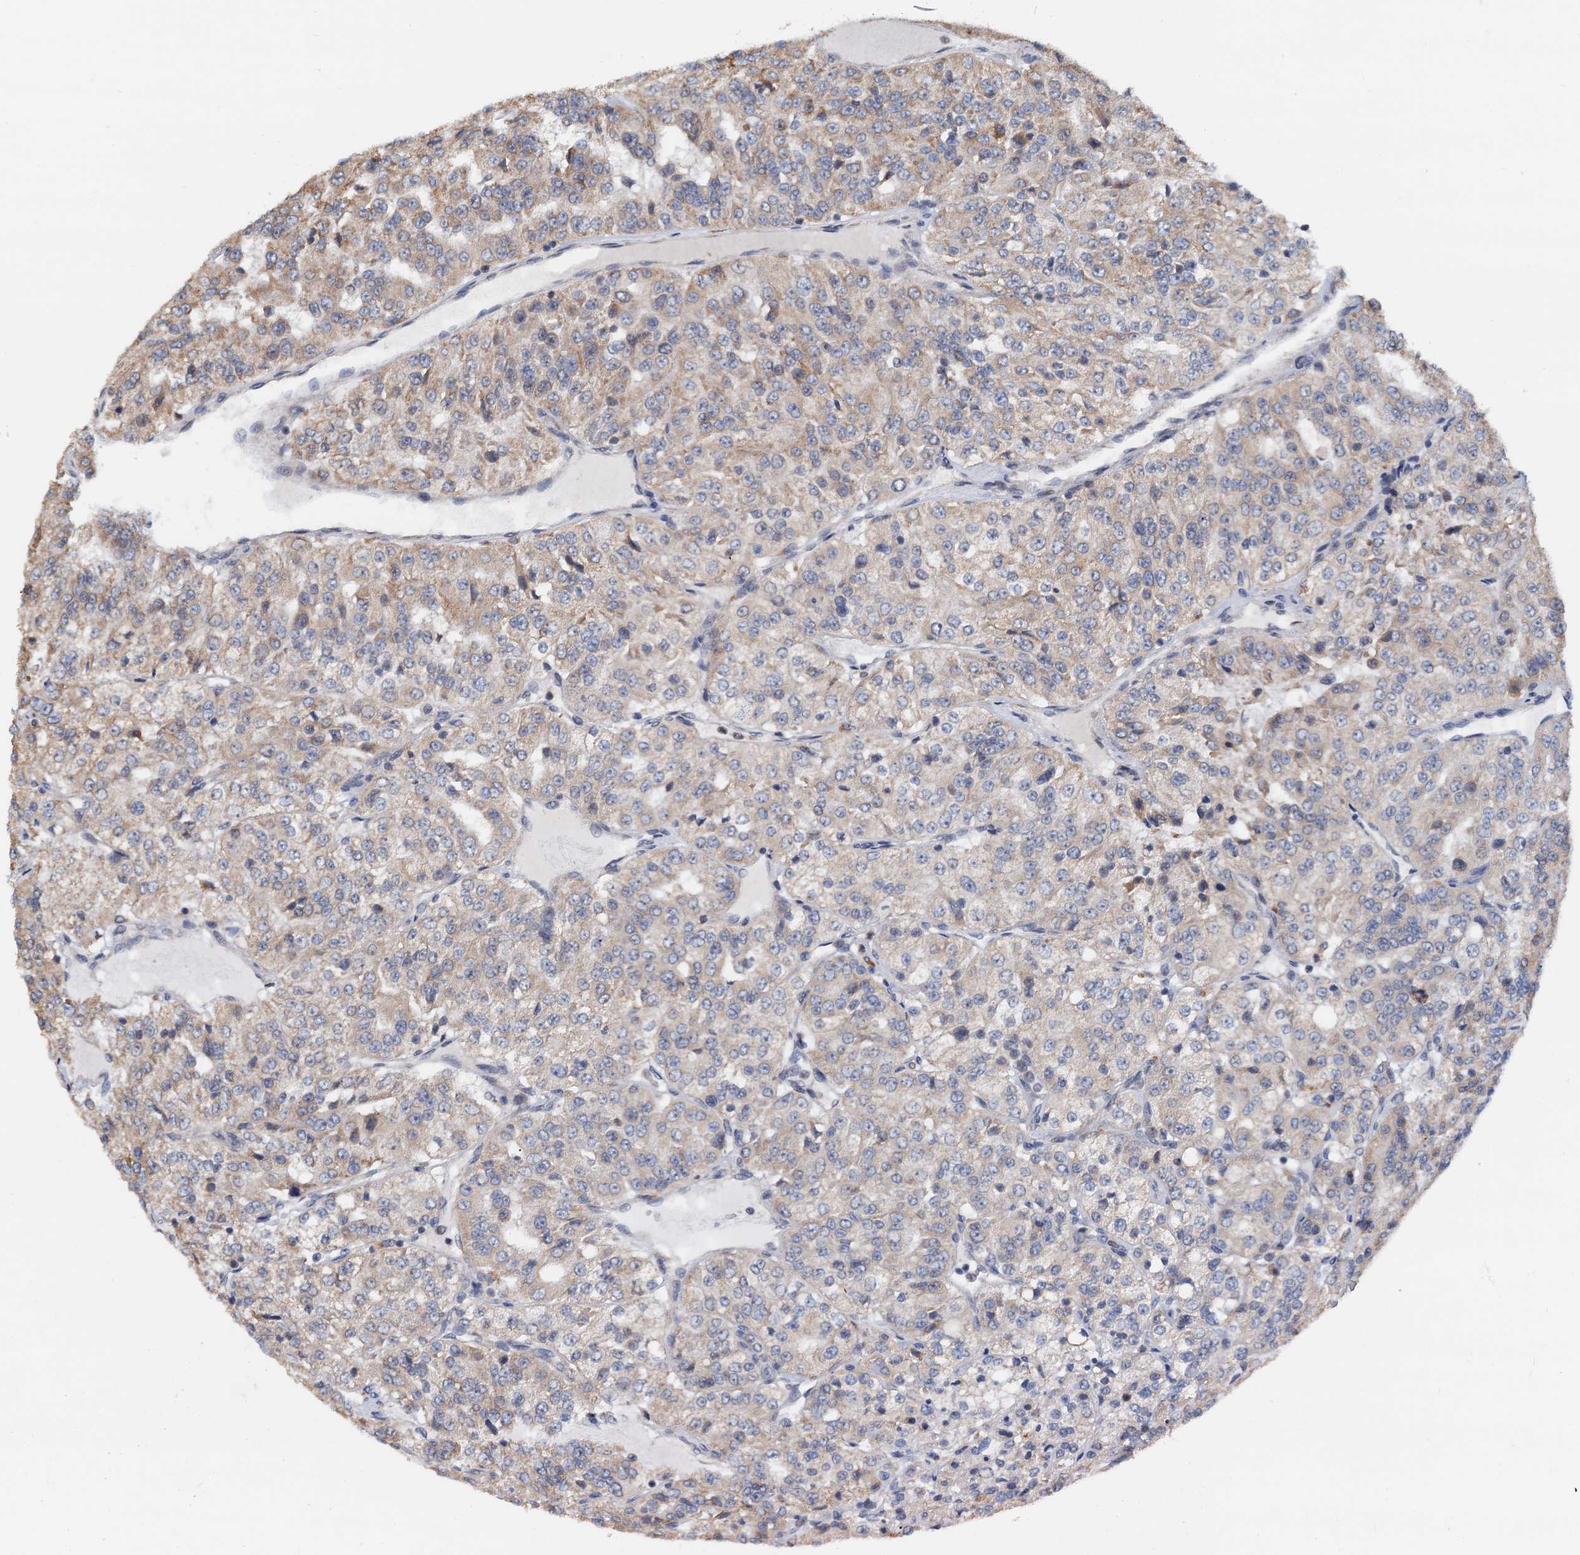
{"staining": {"intensity": "weak", "quantity": "25%-75%", "location": "cytoplasmic/membranous"}, "tissue": "renal cancer", "cell_type": "Tumor cells", "image_type": "cancer", "snomed": [{"axis": "morphology", "description": "Adenocarcinoma, NOS"}, {"axis": "topography", "description": "Kidney"}], "caption": "The histopathology image exhibits a brown stain indicating the presence of a protein in the cytoplasmic/membranous of tumor cells in adenocarcinoma (renal). The protein of interest is shown in brown color, while the nuclei are stained blue.", "gene": "MCMBP", "patient": {"sex": "female", "age": 63}}